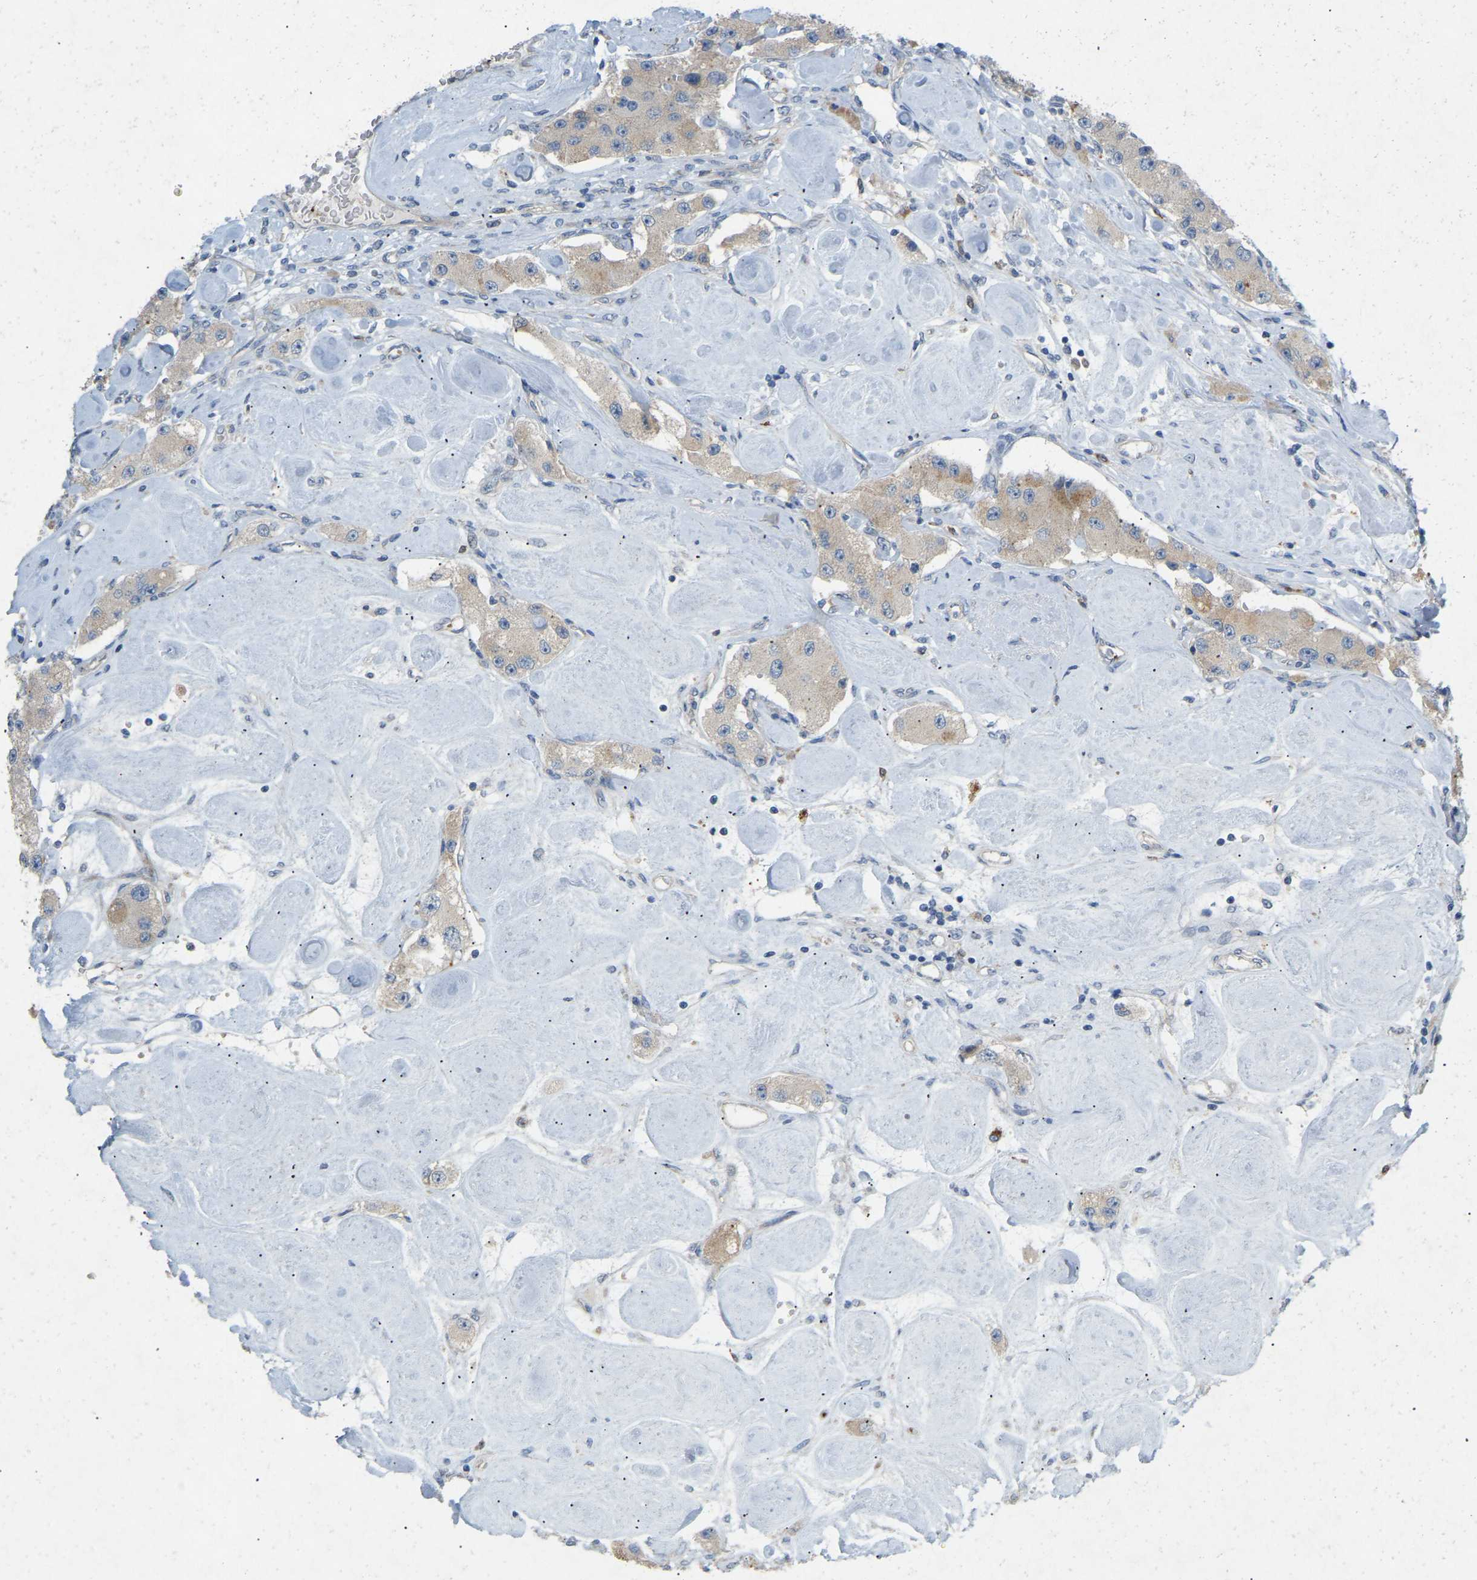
{"staining": {"intensity": "weak", "quantity": ">75%", "location": "cytoplasmic/membranous"}, "tissue": "carcinoid", "cell_type": "Tumor cells", "image_type": "cancer", "snomed": [{"axis": "morphology", "description": "Carcinoid, malignant, NOS"}, {"axis": "topography", "description": "Pancreas"}], "caption": "Human malignant carcinoid stained for a protein (brown) displays weak cytoplasmic/membranous positive positivity in about >75% of tumor cells.", "gene": "RHEB", "patient": {"sex": "male", "age": 41}}